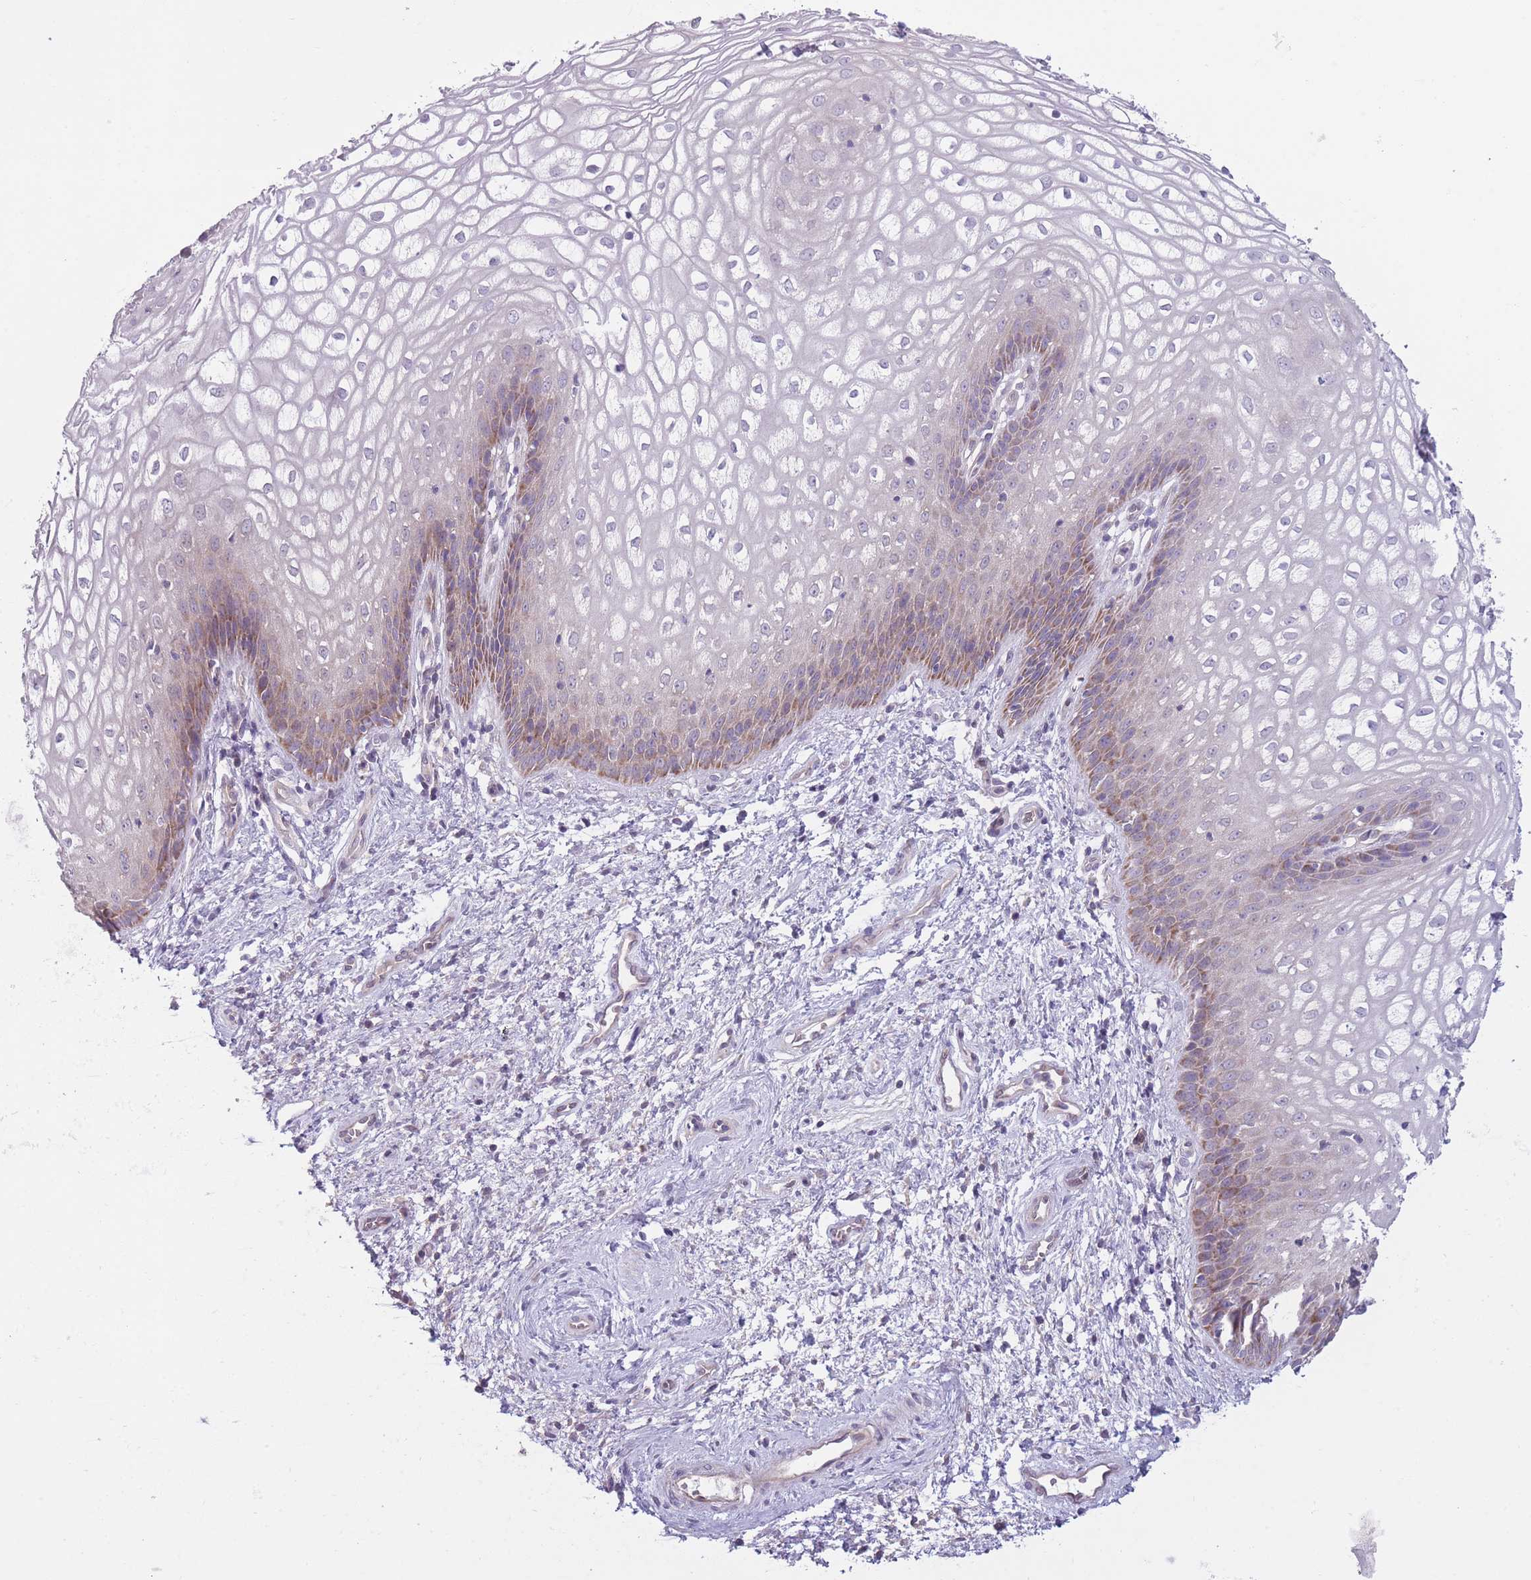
{"staining": {"intensity": "moderate", "quantity": "<25%", "location": "cytoplasmic/membranous"}, "tissue": "vagina", "cell_type": "Squamous epithelial cells", "image_type": "normal", "snomed": [{"axis": "morphology", "description": "Normal tissue, NOS"}, {"axis": "topography", "description": "Vagina"}], "caption": "Vagina stained with DAB immunohistochemistry reveals low levels of moderate cytoplasmic/membranous positivity in about <25% of squamous epithelial cells.", "gene": "CCT6A", "patient": {"sex": "female", "age": 34}}